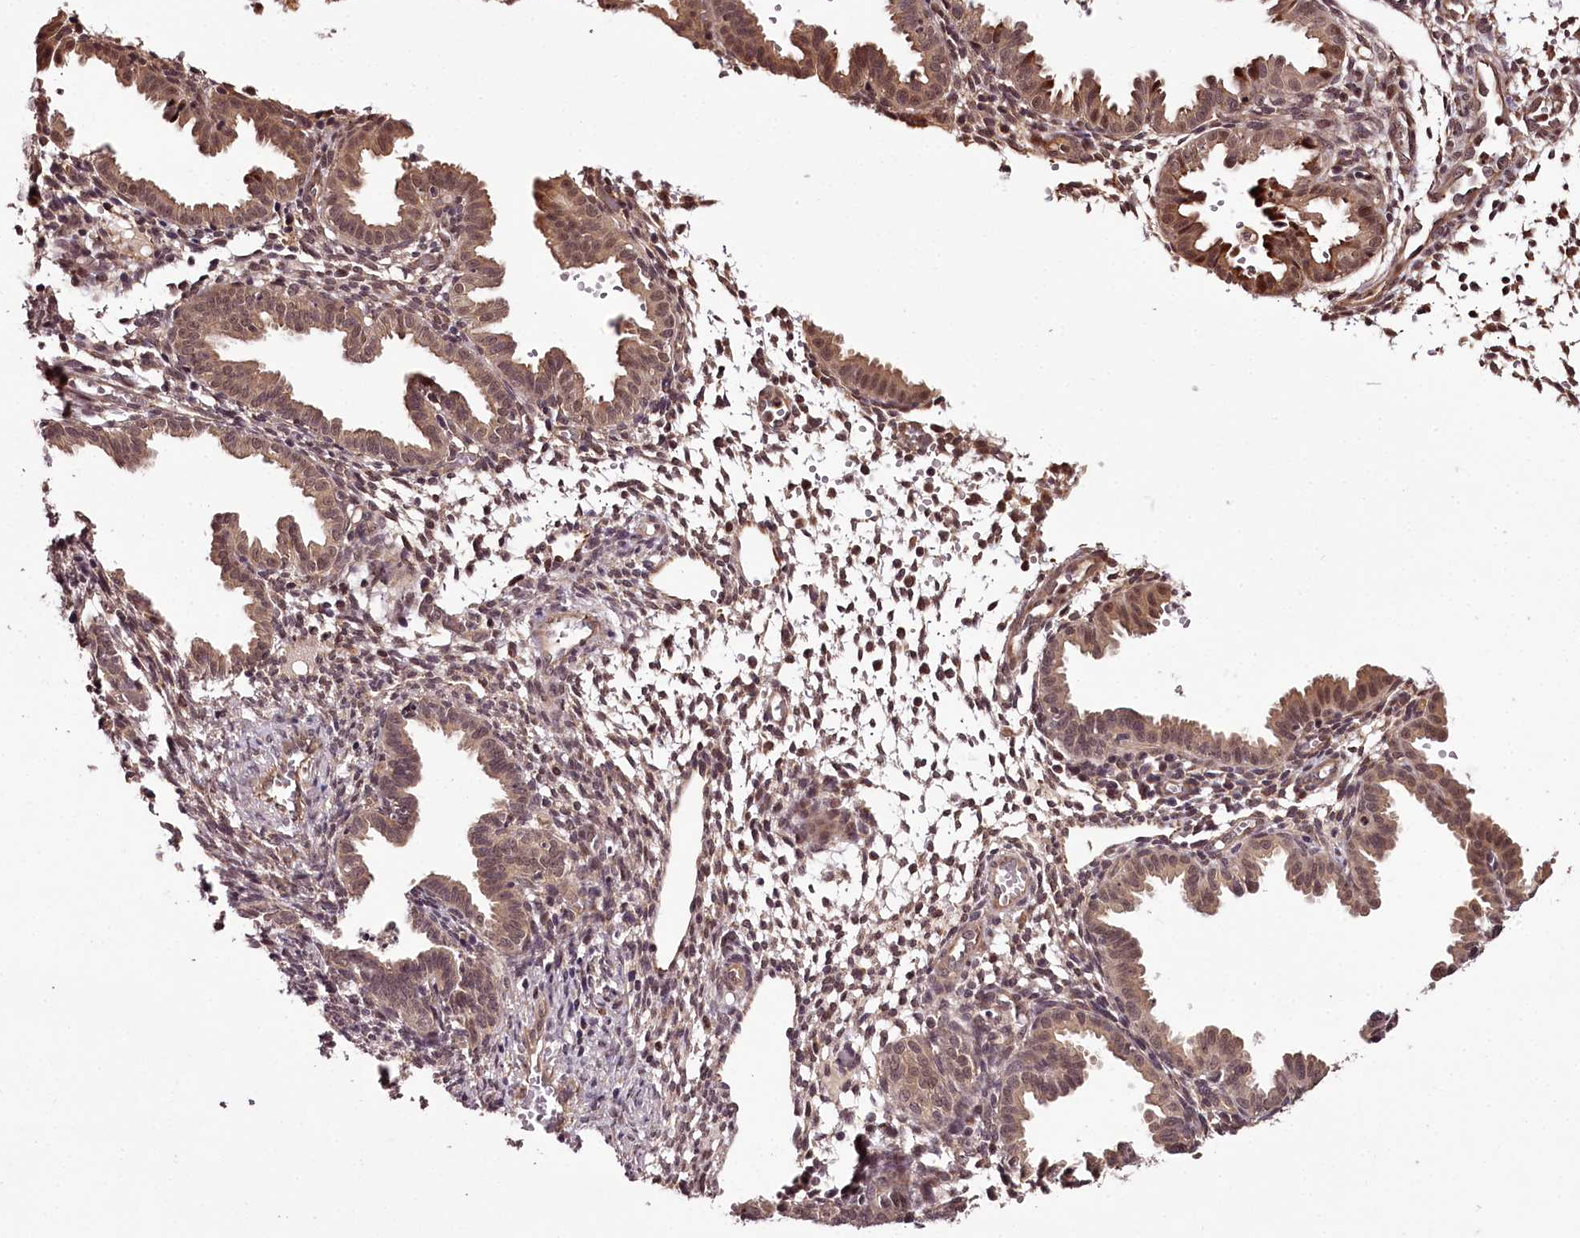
{"staining": {"intensity": "moderate", "quantity": "25%-75%", "location": "nuclear"}, "tissue": "endometrium", "cell_type": "Cells in endometrial stroma", "image_type": "normal", "snomed": [{"axis": "morphology", "description": "Normal tissue, NOS"}, {"axis": "topography", "description": "Endometrium"}], "caption": "Endometrium was stained to show a protein in brown. There is medium levels of moderate nuclear positivity in approximately 25%-75% of cells in endometrial stroma. Using DAB (3,3'-diaminobenzidine) (brown) and hematoxylin (blue) stains, captured at high magnification using brightfield microscopy.", "gene": "MAML3", "patient": {"sex": "female", "age": 33}}